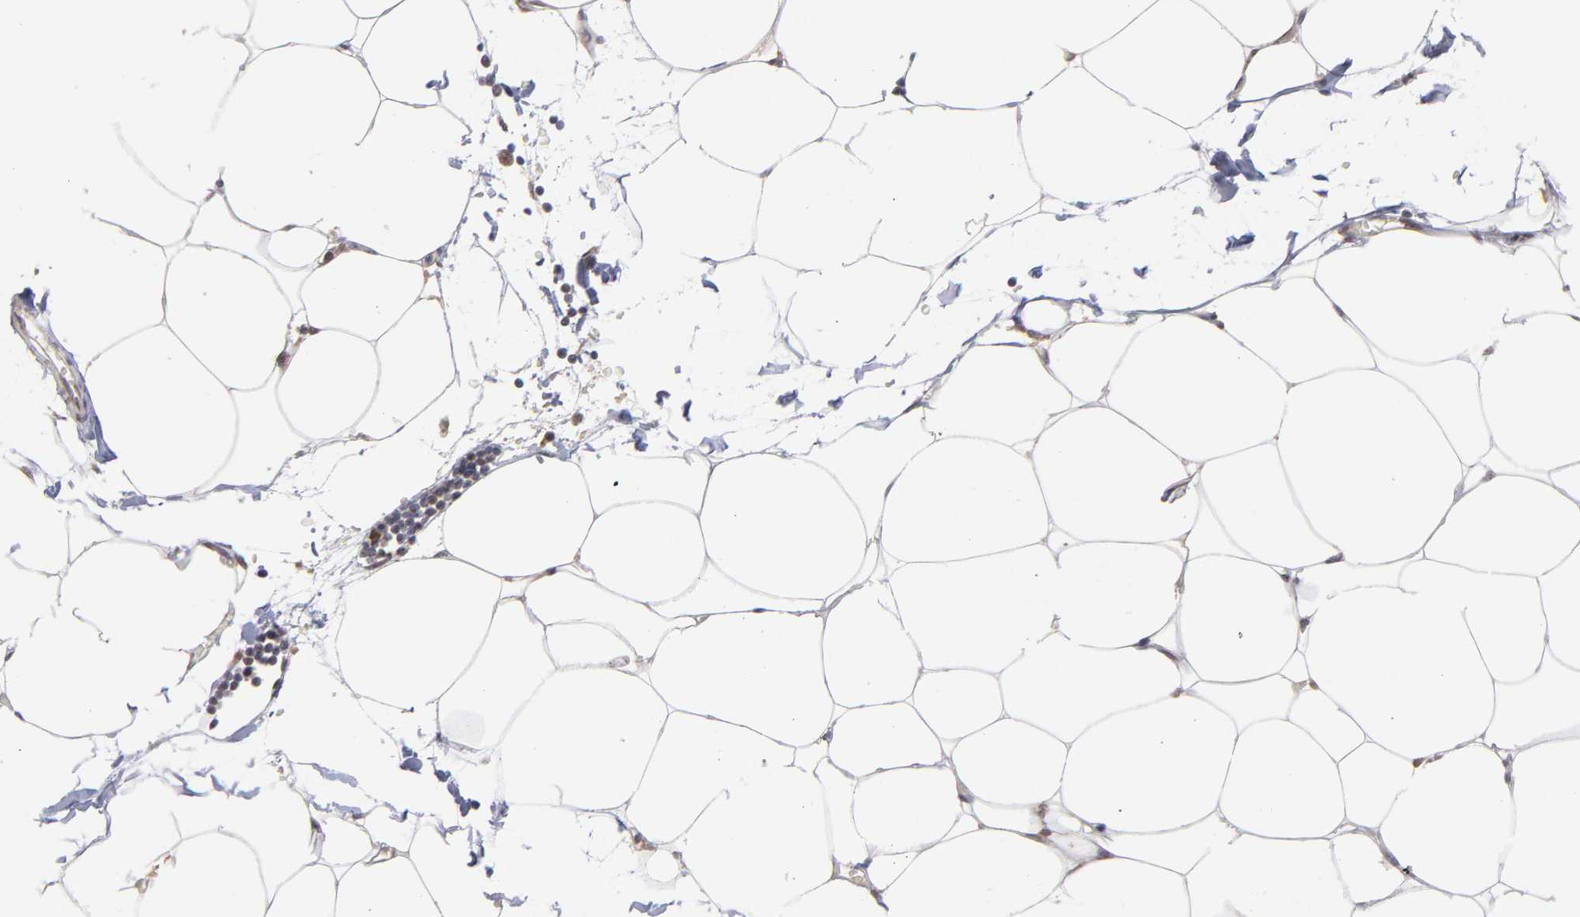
{"staining": {"intensity": "negative", "quantity": "none", "location": "none"}, "tissue": "adipose tissue", "cell_type": "Adipocytes", "image_type": "normal", "snomed": [{"axis": "morphology", "description": "Normal tissue, NOS"}, {"axis": "morphology", "description": "Adenocarcinoma, NOS"}, {"axis": "topography", "description": "Colon"}, {"axis": "topography", "description": "Peripheral nerve tissue"}], "caption": "A micrograph of adipose tissue stained for a protein displays no brown staining in adipocytes. (DAB IHC visualized using brightfield microscopy, high magnification).", "gene": "OAS1", "patient": {"sex": "male", "age": 14}}